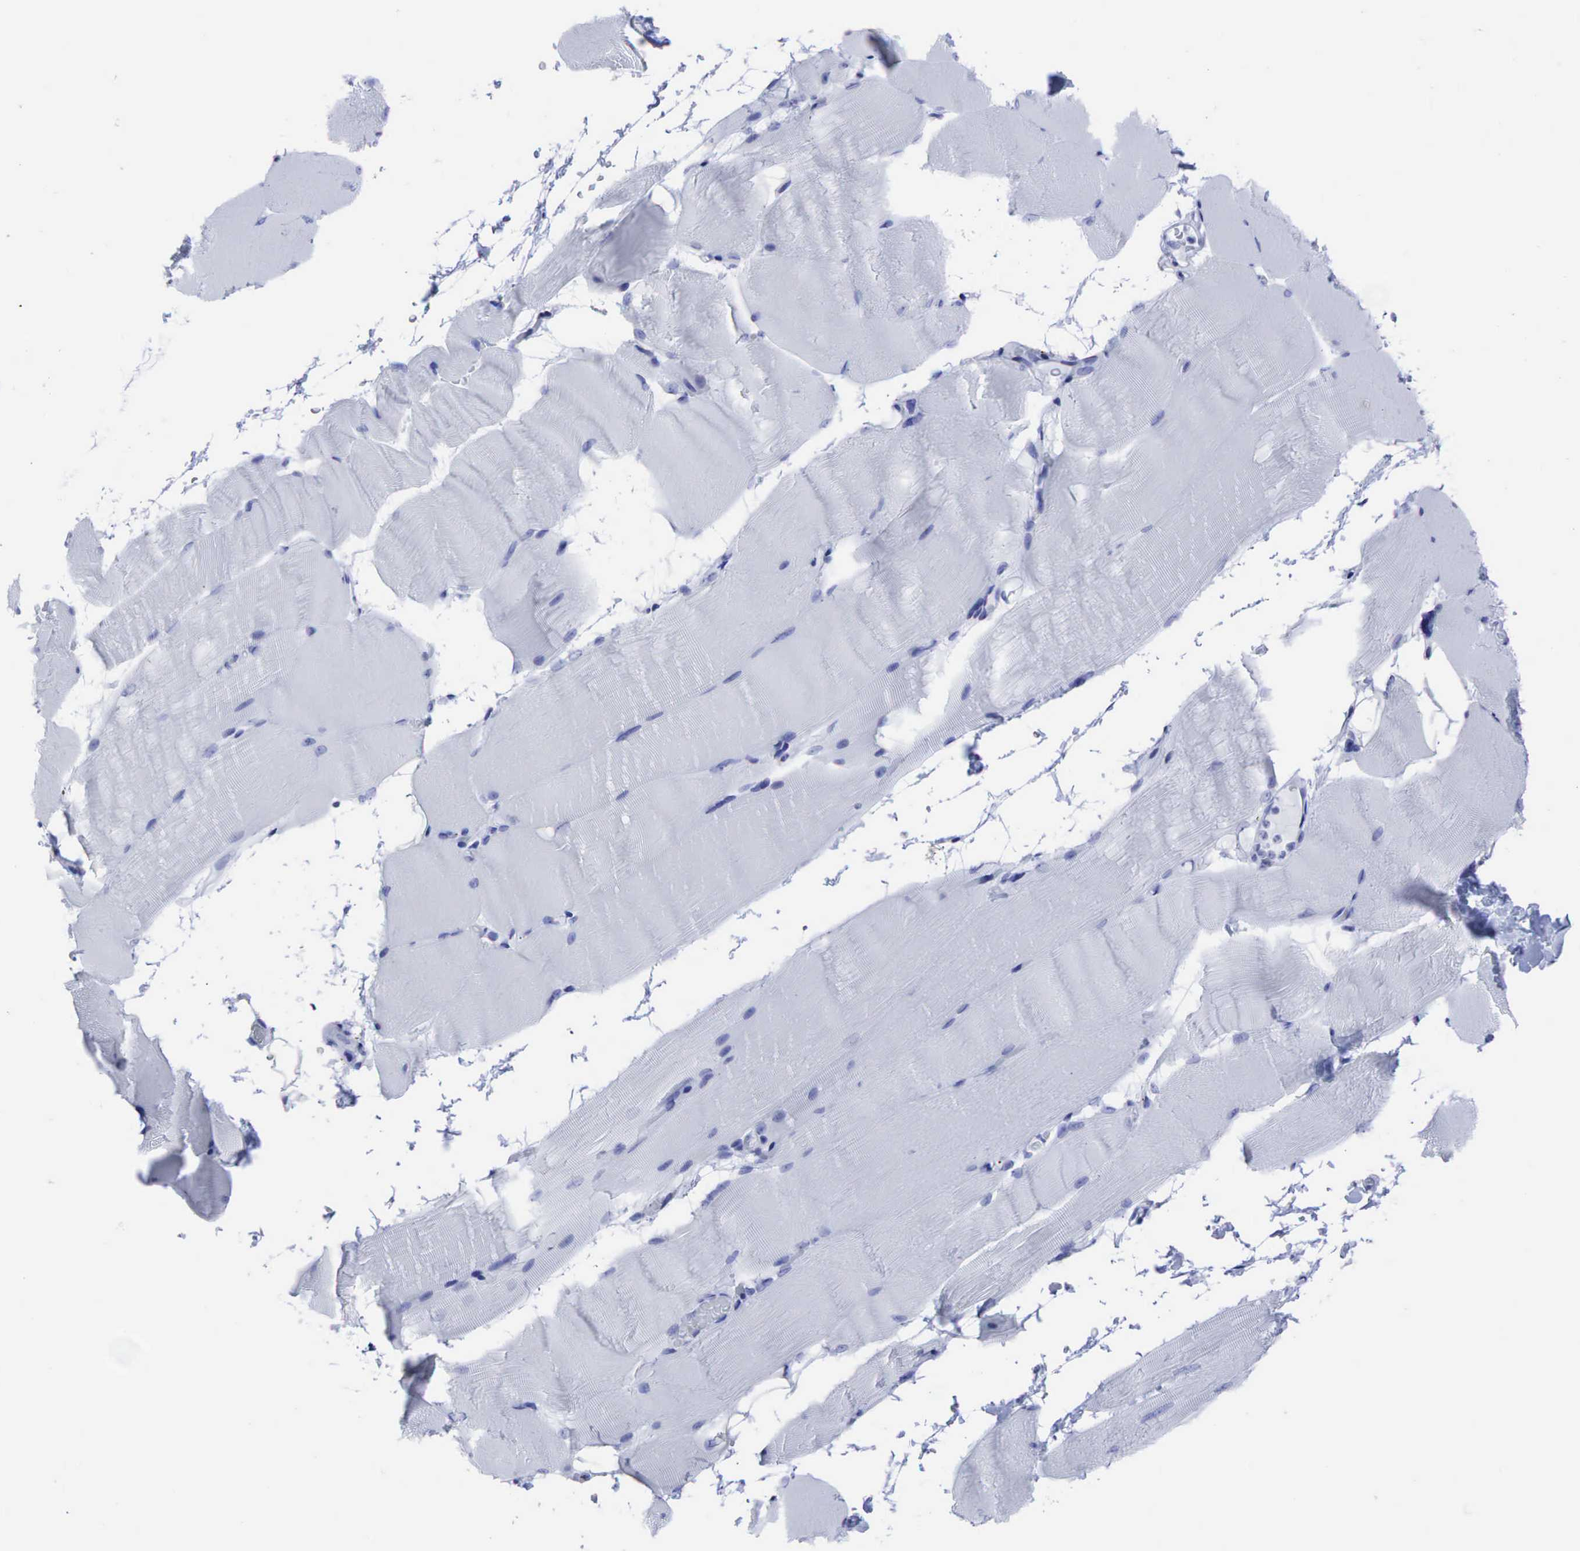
{"staining": {"intensity": "negative", "quantity": "none", "location": "none"}, "tissue": "skeletal muscle", "cell_type": "Myocytes", "image_type": "normal", "snomed": [{"axis": "morphology", "description": "Normal tissue, NOS"}, {"axis": "topography", "description": "Skeletal muscle"}, {"axis": "topography", "description": "Parathyroid gland"}], "caption": "IHC of normal skeletal muscle shows no positivity in myocytes.", "gene": "CEACAM5", "patient": {"sex": "female", "age": 37}}